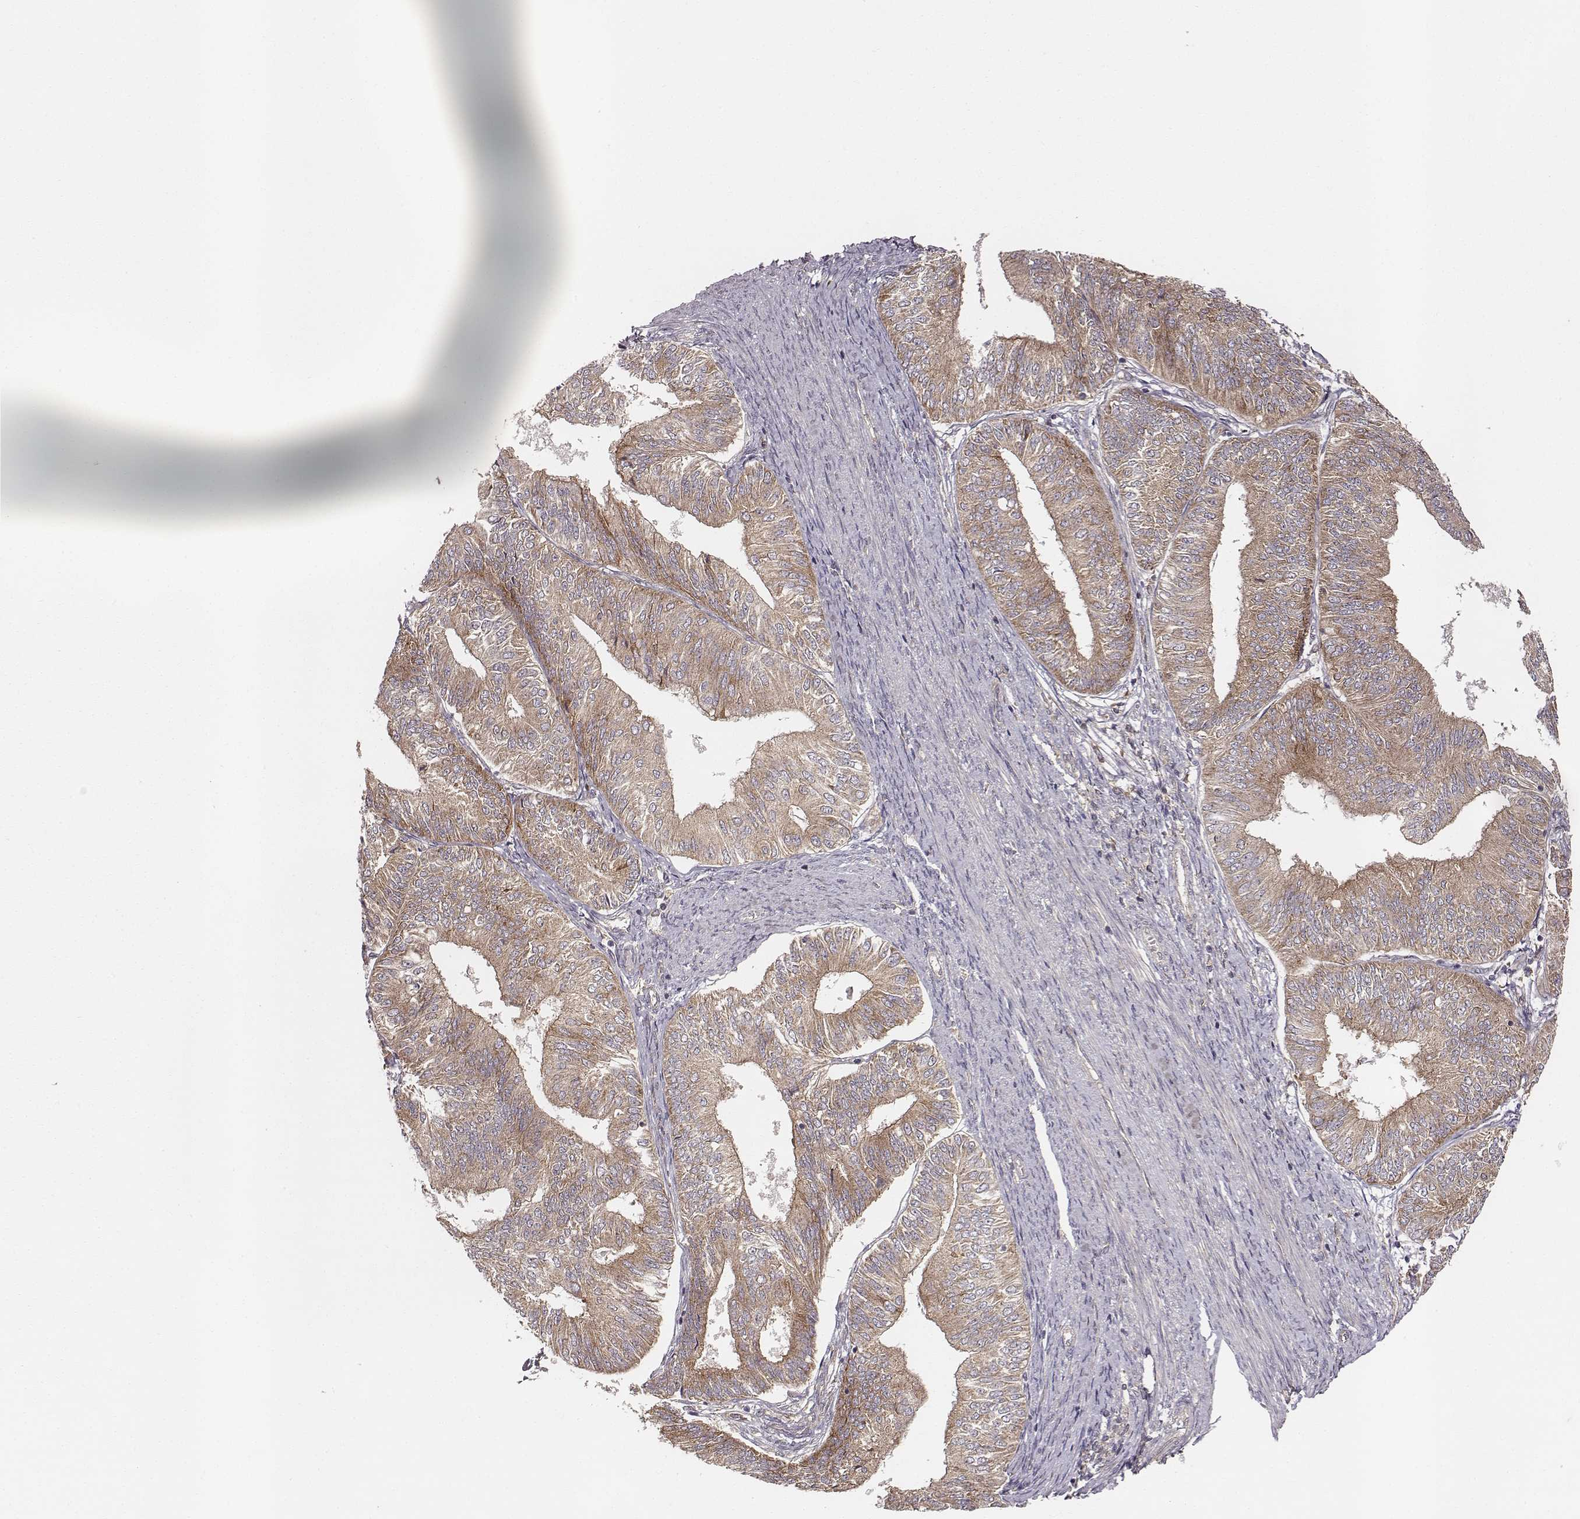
{"staining": {"intensity": "moderate", "quantity": ">75%", "location": "cytoplasmic/membranous"}, "tissue": "endometrial cancer", "cell_type": "Tumor cells", "image_type": "cancer", "snomed": [{"axis": "morphology", "description": "Adenocarcinoma, NOS"}, {"axis": "topography", "description": "Endometrium"}], "caption": "Endometrial adenocarcinoma tissue exhibits moderate cytoplasmic/membranous expression in approximately >75% of tumor cells, visualized by immunohistochemistry.", "gene": "VPS26A", "patient": {"sex": "female", "age": 58}}